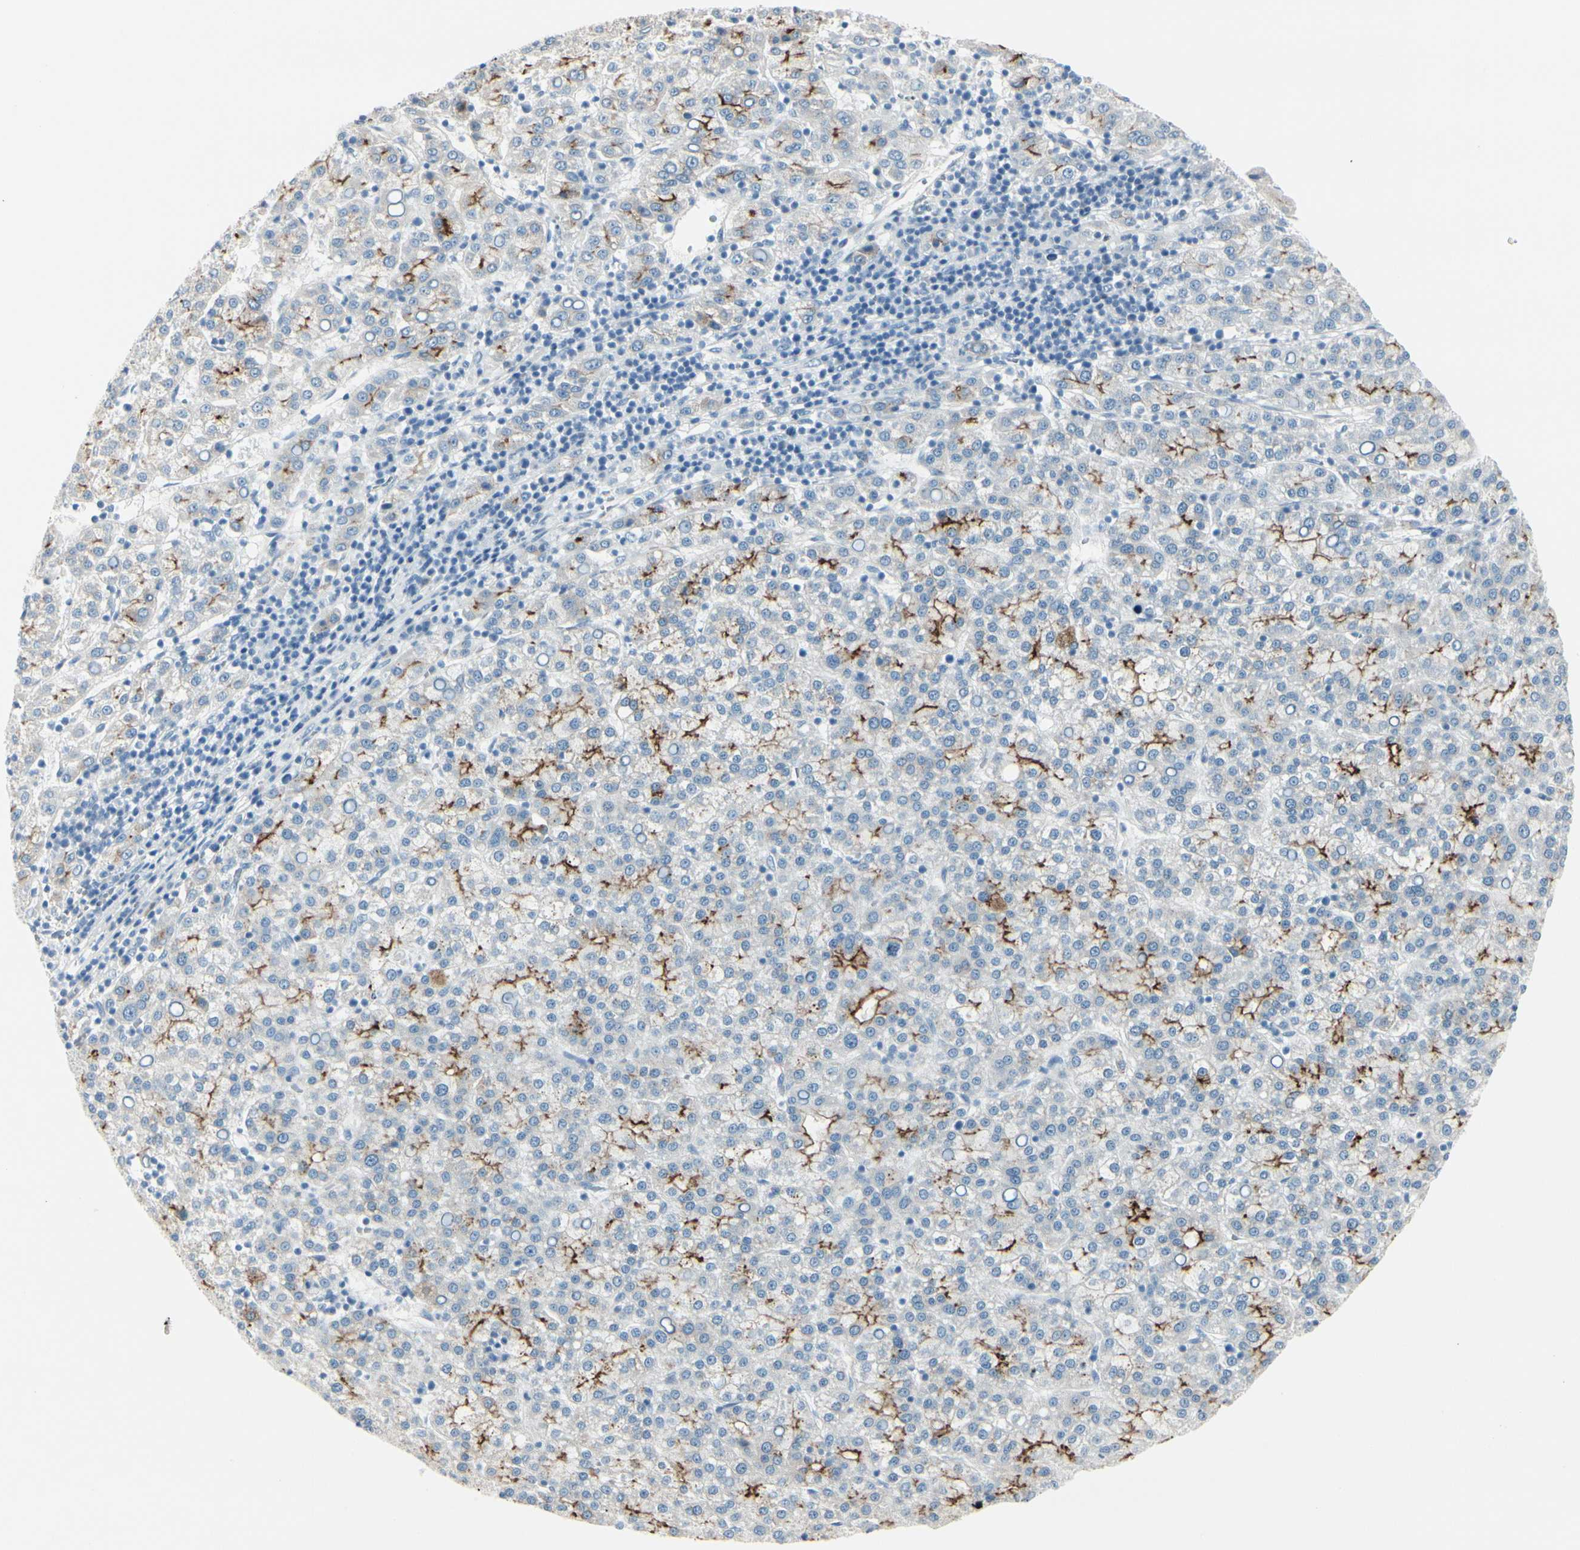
{"staining": {"intensity": "strong", "quantity": "25%-75%", "location": "cytoplasmic/membranous"}, "tissue": "liver cancer", "cell_type": "Tumor cells", "image_type": "cancer", "snomed": [{"axis": "morphology", "description": "Carcinoma, Hepatocellular, NOS"}, {"axis": "topography", "description": "Liver"}], "caption": "A brown stain labels strong cytoplasmic/membranous expression of a protein in human liver cancer tumor cells.", "gene": "CDHR5", "patient": {"sex": "female", "age": 58}}